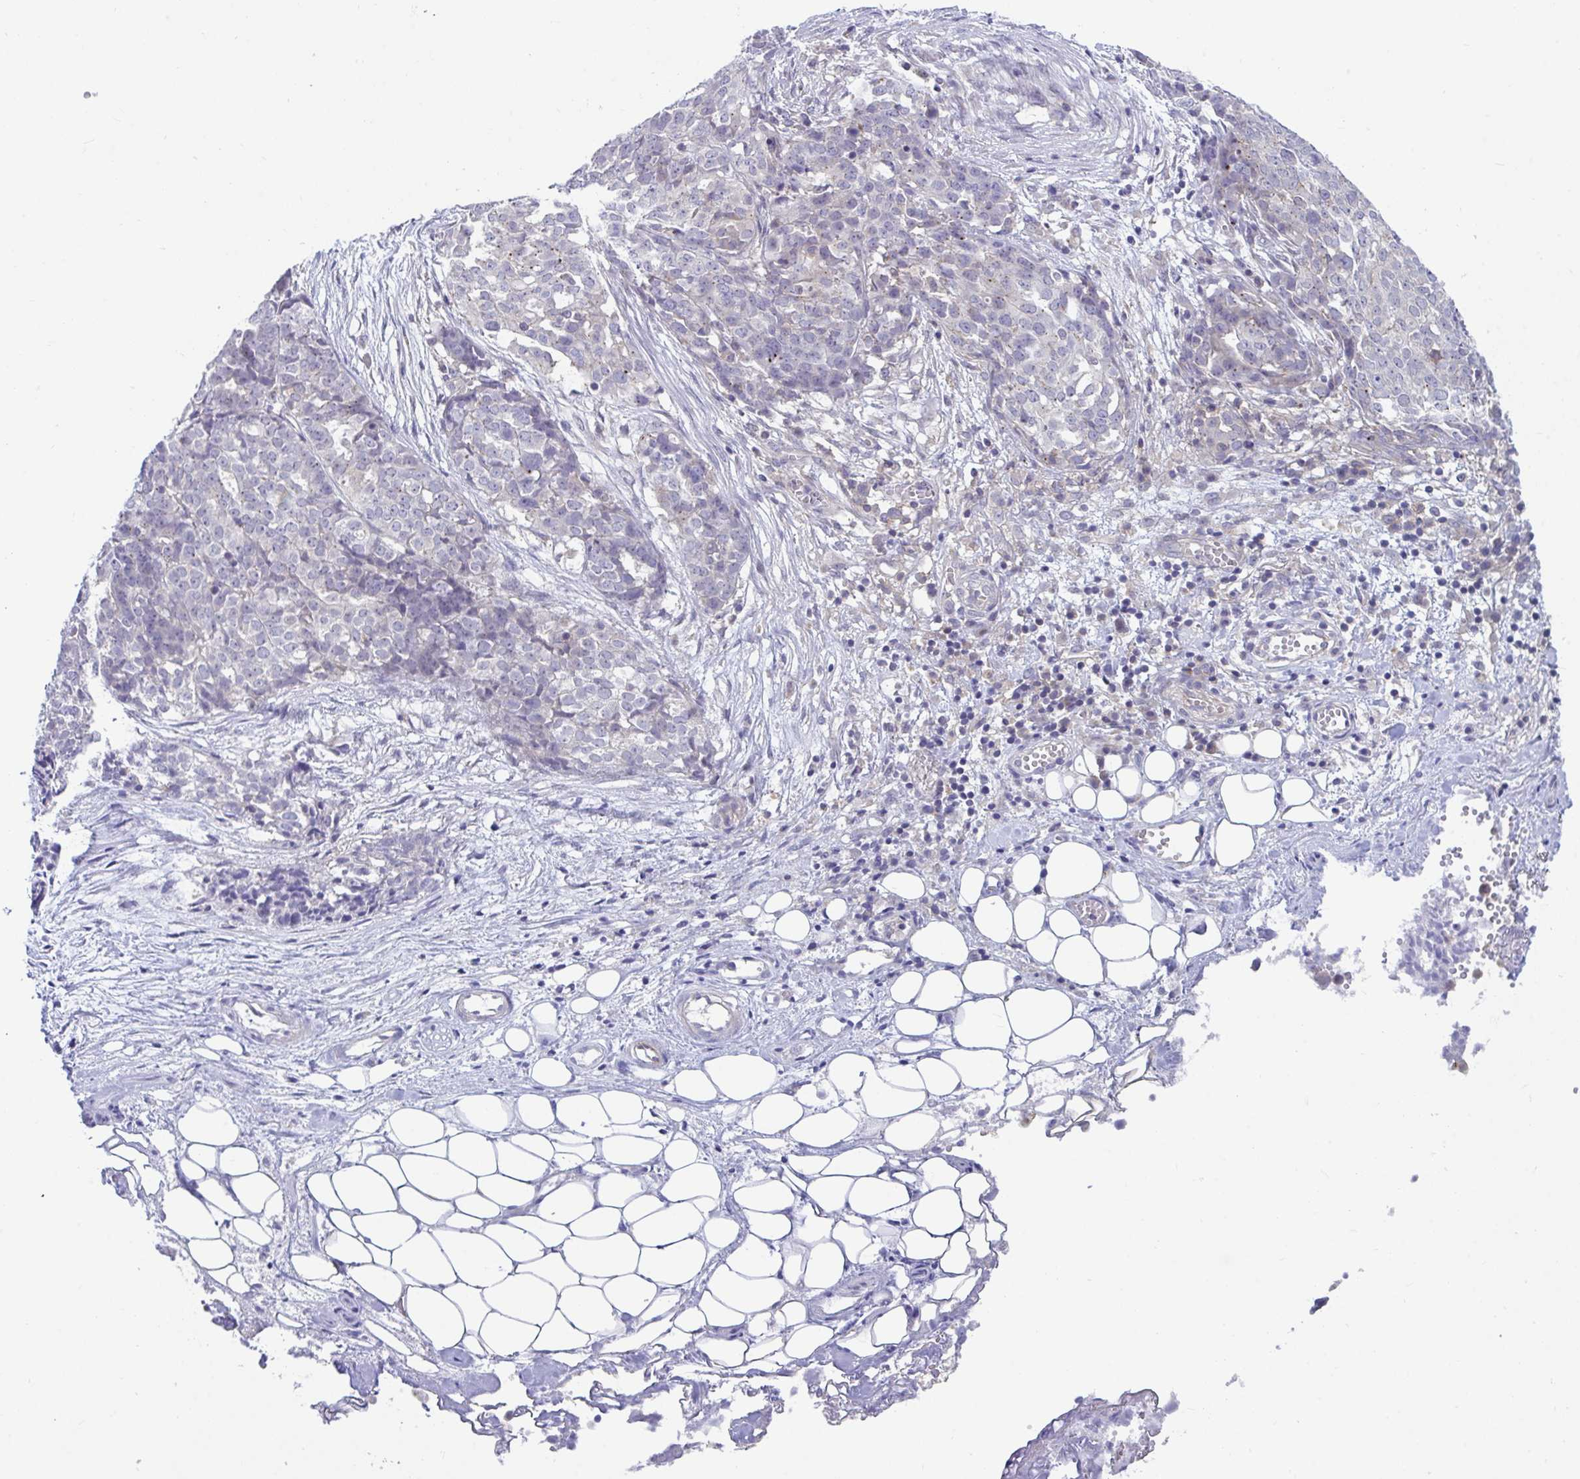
{"staining": {"intensity": "weak", "quantity": "25%-75%", "location": "cytoplasmic/membranous"}, "tissue": "ovarian cancer", "cell_type": "Tumor cells", "image_type": "cancer", "snomed": [{"axis": "morphology", "description": "Cystadenocarcinoma, serous, NOS"}, {"axis": "topography", "description": "Soft tissue"}, {"axis": "topography", "description": "Ovary"}], "caption": "Ovarian cancer (serous cystadenocarcinoma) stained with a brown dye shows weak cytoplasmic/membranous positive expression in approximately 25%-75% of tumor cells.", "gene": "IST1", "patient": {"sex": "female", "age": 57}}